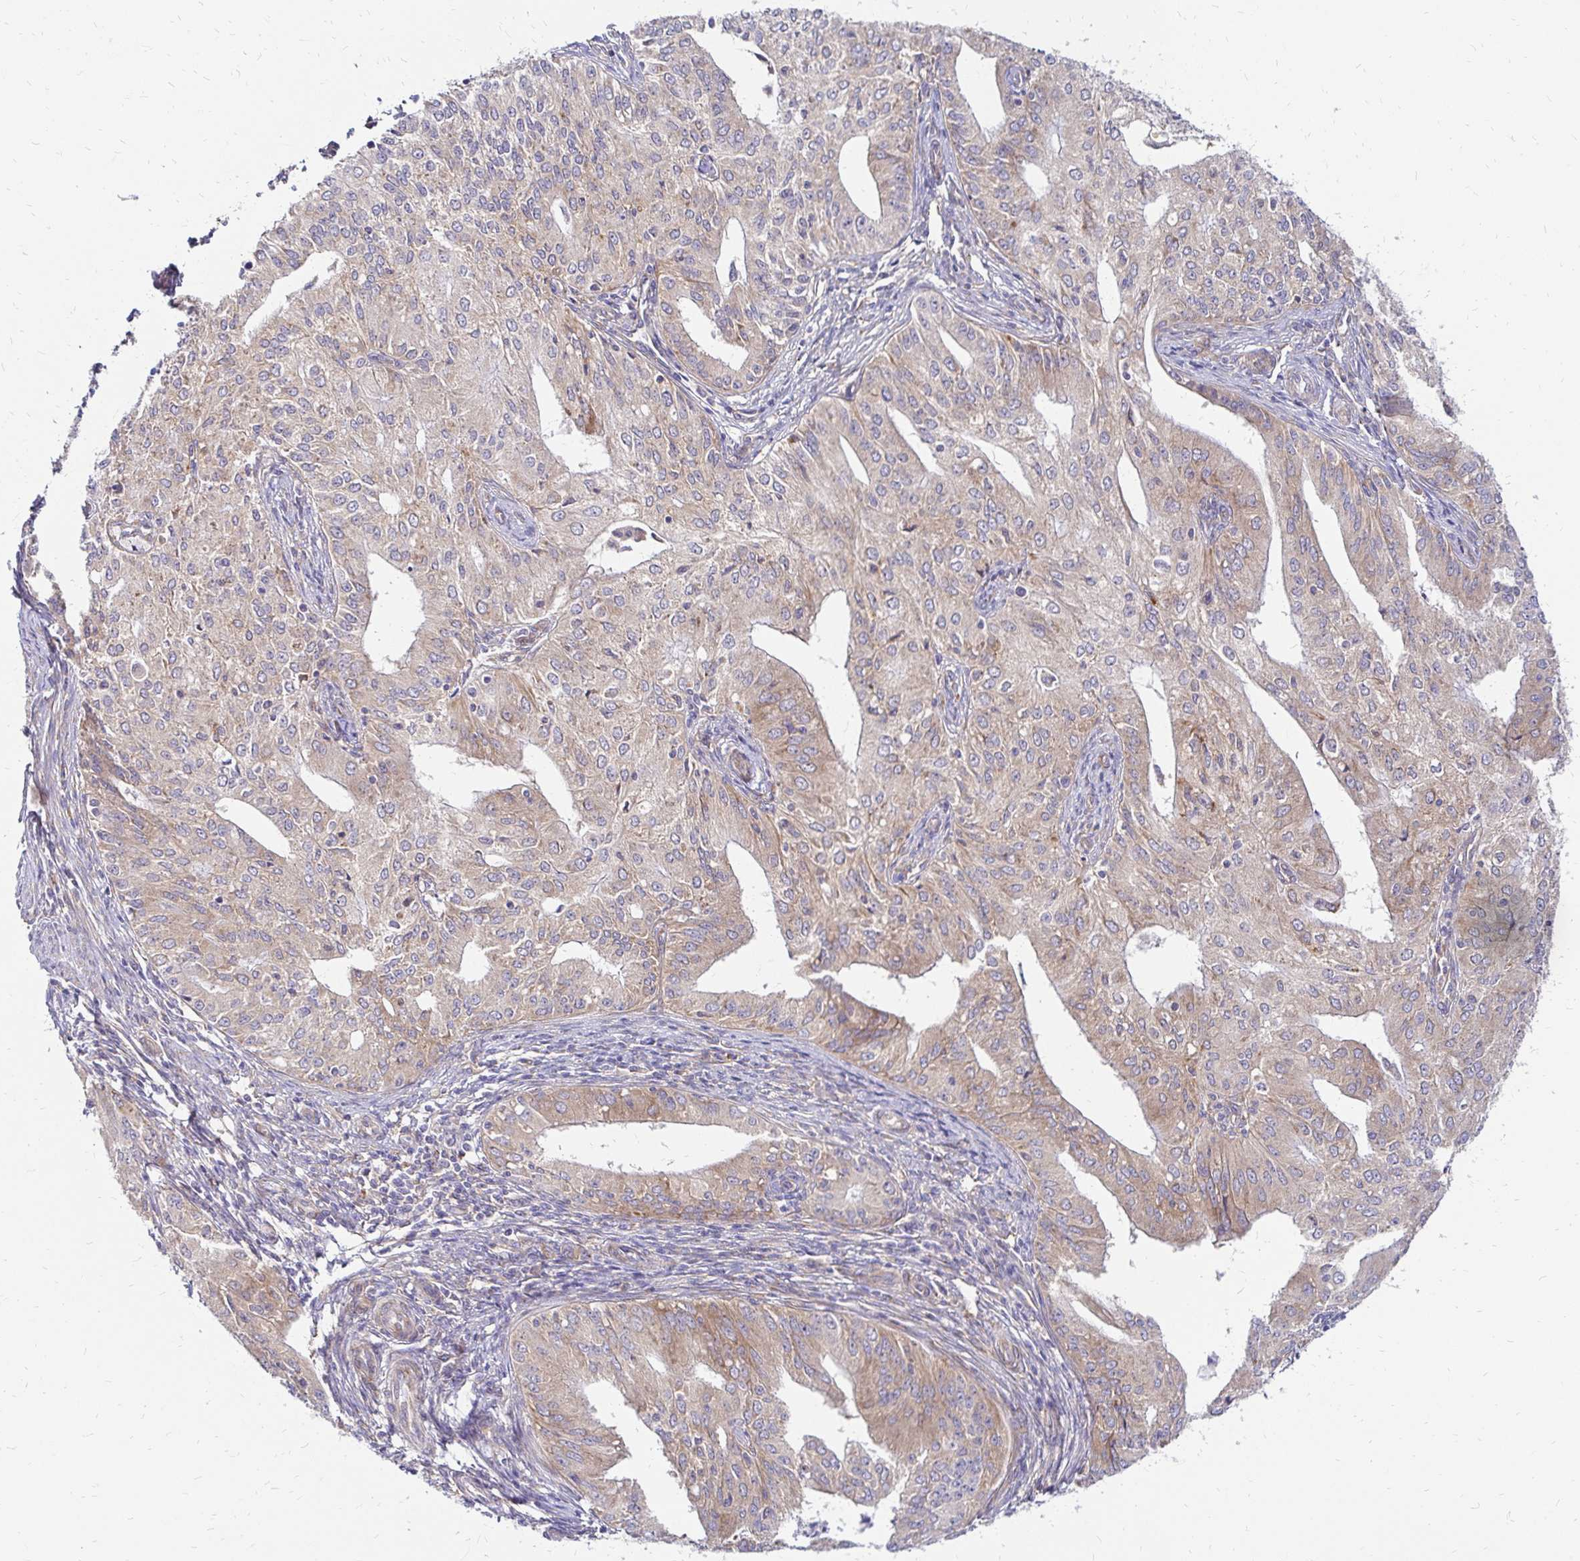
{"staining": {"intensity": "weak", "quantity": "25%-75%", "location": "cytoplasmic/membranous"}, "tissue": "endometrial cancer", "cell_type": "Tumor cells", "image_type": "cancer", "snomed": [{"axis": "morphology", "description": "Adenocarcinoma, NOS"}, {"axis": "topography", "description": "Endometrium"}], "caption": "Immunohistochemical staining of adenocarcinoma (endometrial) reveals low levels of weak cytoplasmic/membranous staining in about 25%-75% of tumor cells.", "gene": "IDUA", "patient": {"sex": "female", "age": 50}}